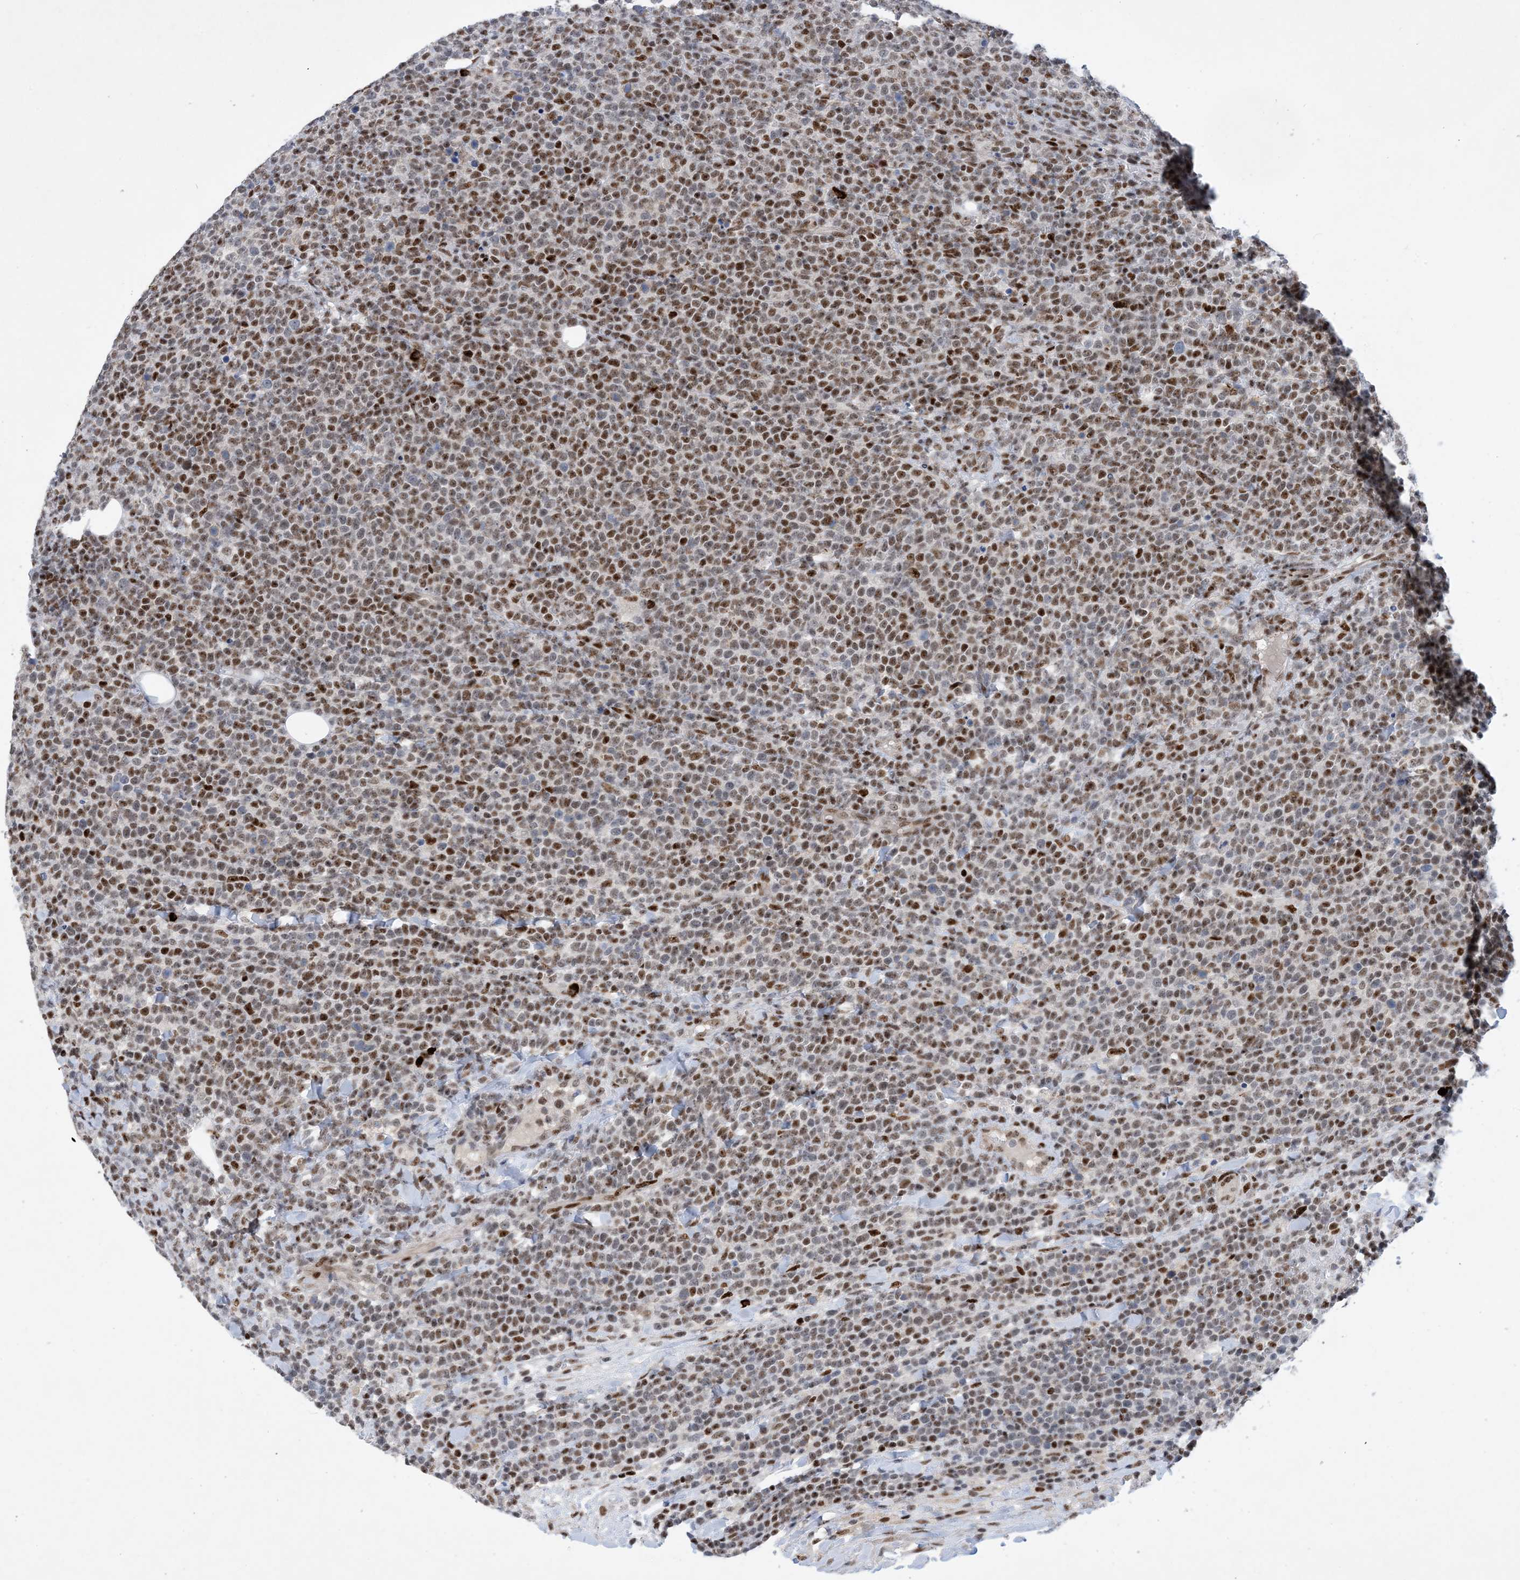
{"staining": {"intensity": "moderate", "quantity": ">75%", "location": "nuclear"}, "tissue": "lymphoma", "cell_type": "Tumor cells", "image_type": "cancer", "snomed": [{"axis": "morphology", "description": "Malignant lymphoma, non-Hodgkin's type, High grade"}, {"axis": "topography", "description": "Lymph node"}], "caption": "Malignant lymphoma, non-Hodgkin's type (high-grade) stained with immunohistochemistry reveals moderate nuclear positivity in approximately >75% of tumor cells. (DAB (3,3'-diaminobenzidine) IHC with brightfield microscopy, high magnification).", "gene": "TSPYL1", "patient": {"sex": "male", "age": 61}}